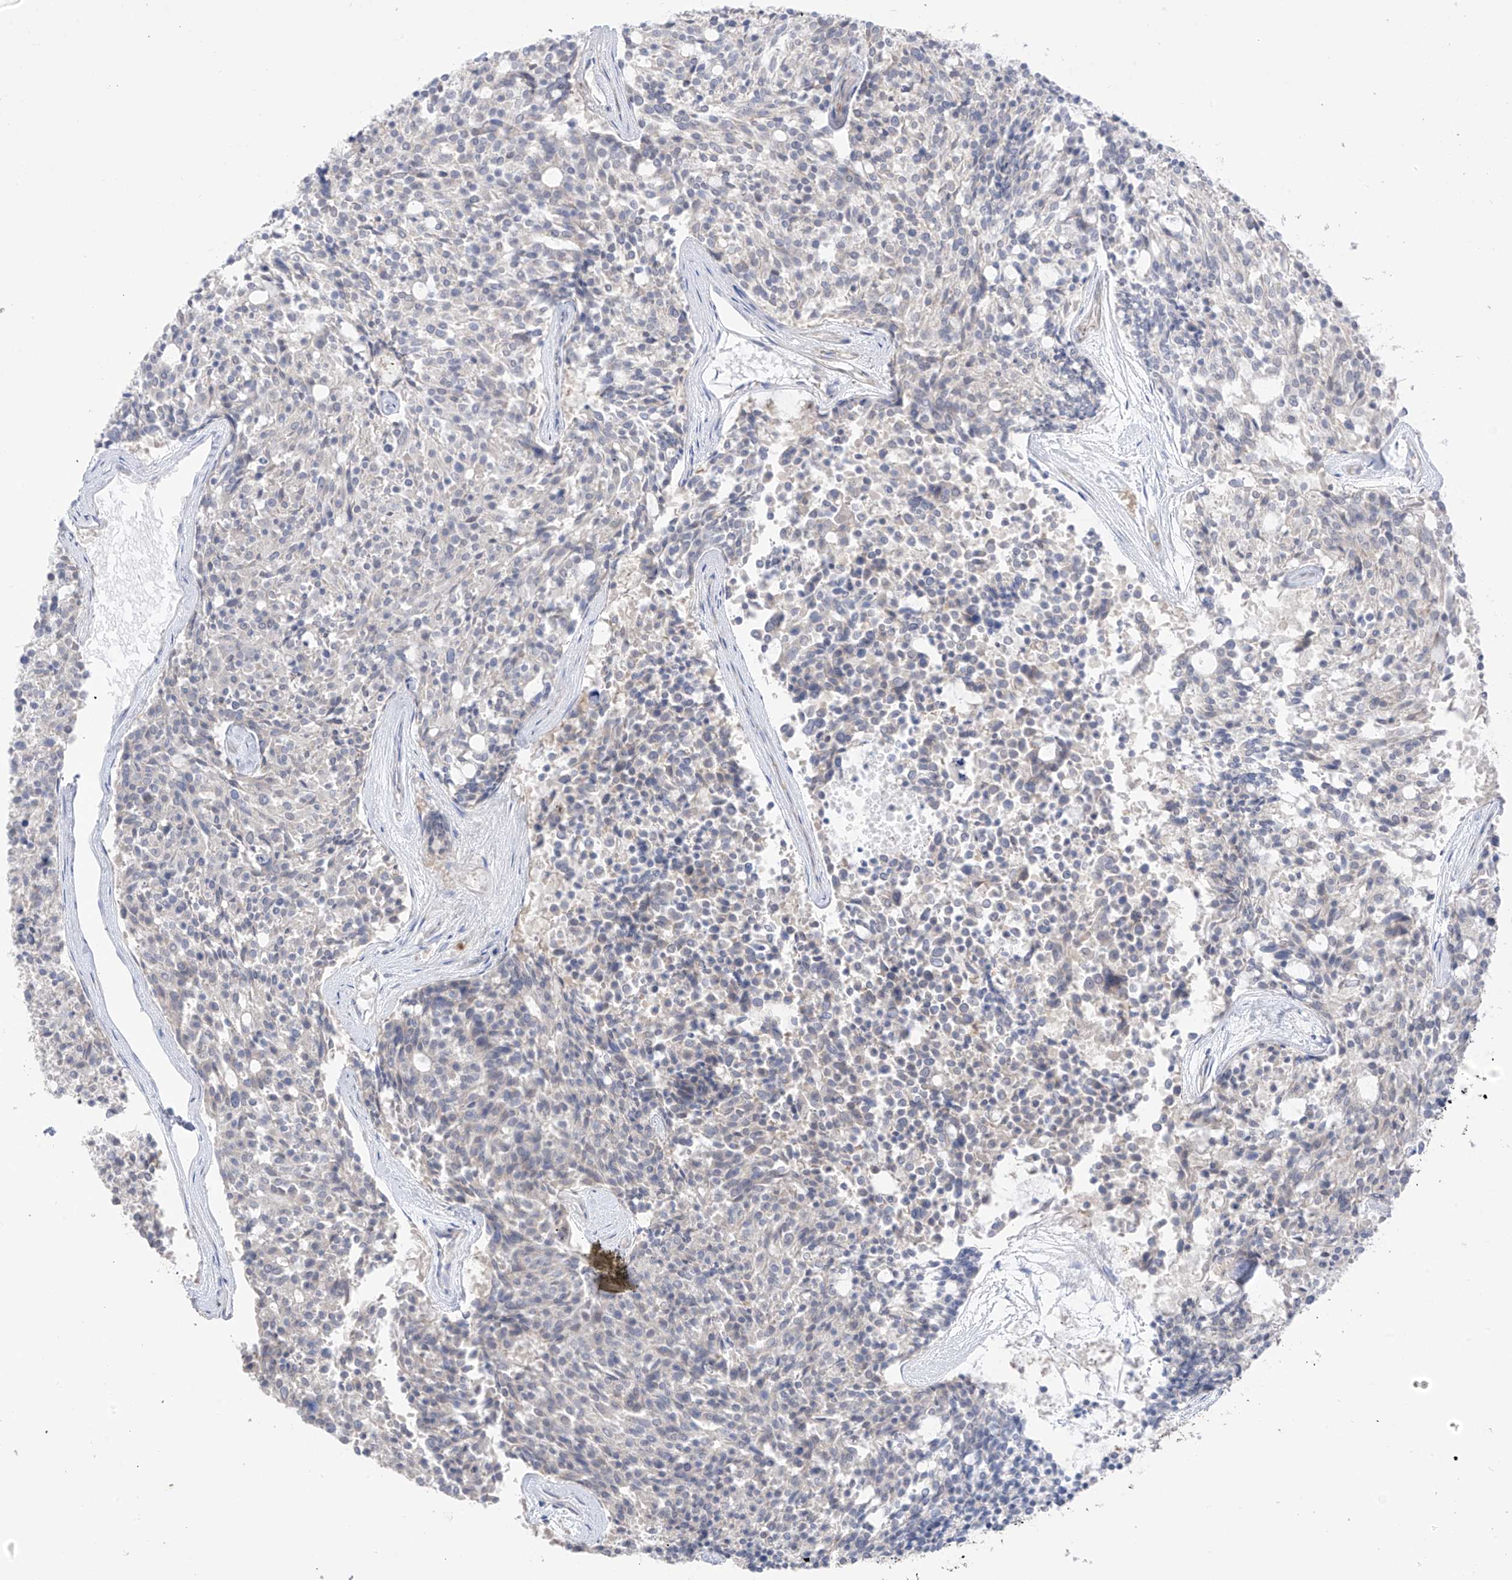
{"staining": {"intensity": "negative", "quantity": "none", "location": "none"}, "tissue": "carcinoid", "cell_type": "Tumor cells", "image_type": "cancer", "snomed": [{"axis": "morphology", "description": "Carcinoid, malignant, NOS"}, {"axis": "topography", "description": "Pancreas"}], "caption": "Immunohistochemistry photomicrograph of malignant carcinoid stained for a protein (brown), which exhibits no expression in tumor cells.", "gene": "NALCN", "patient": {"sex": "female", "age": 54}}